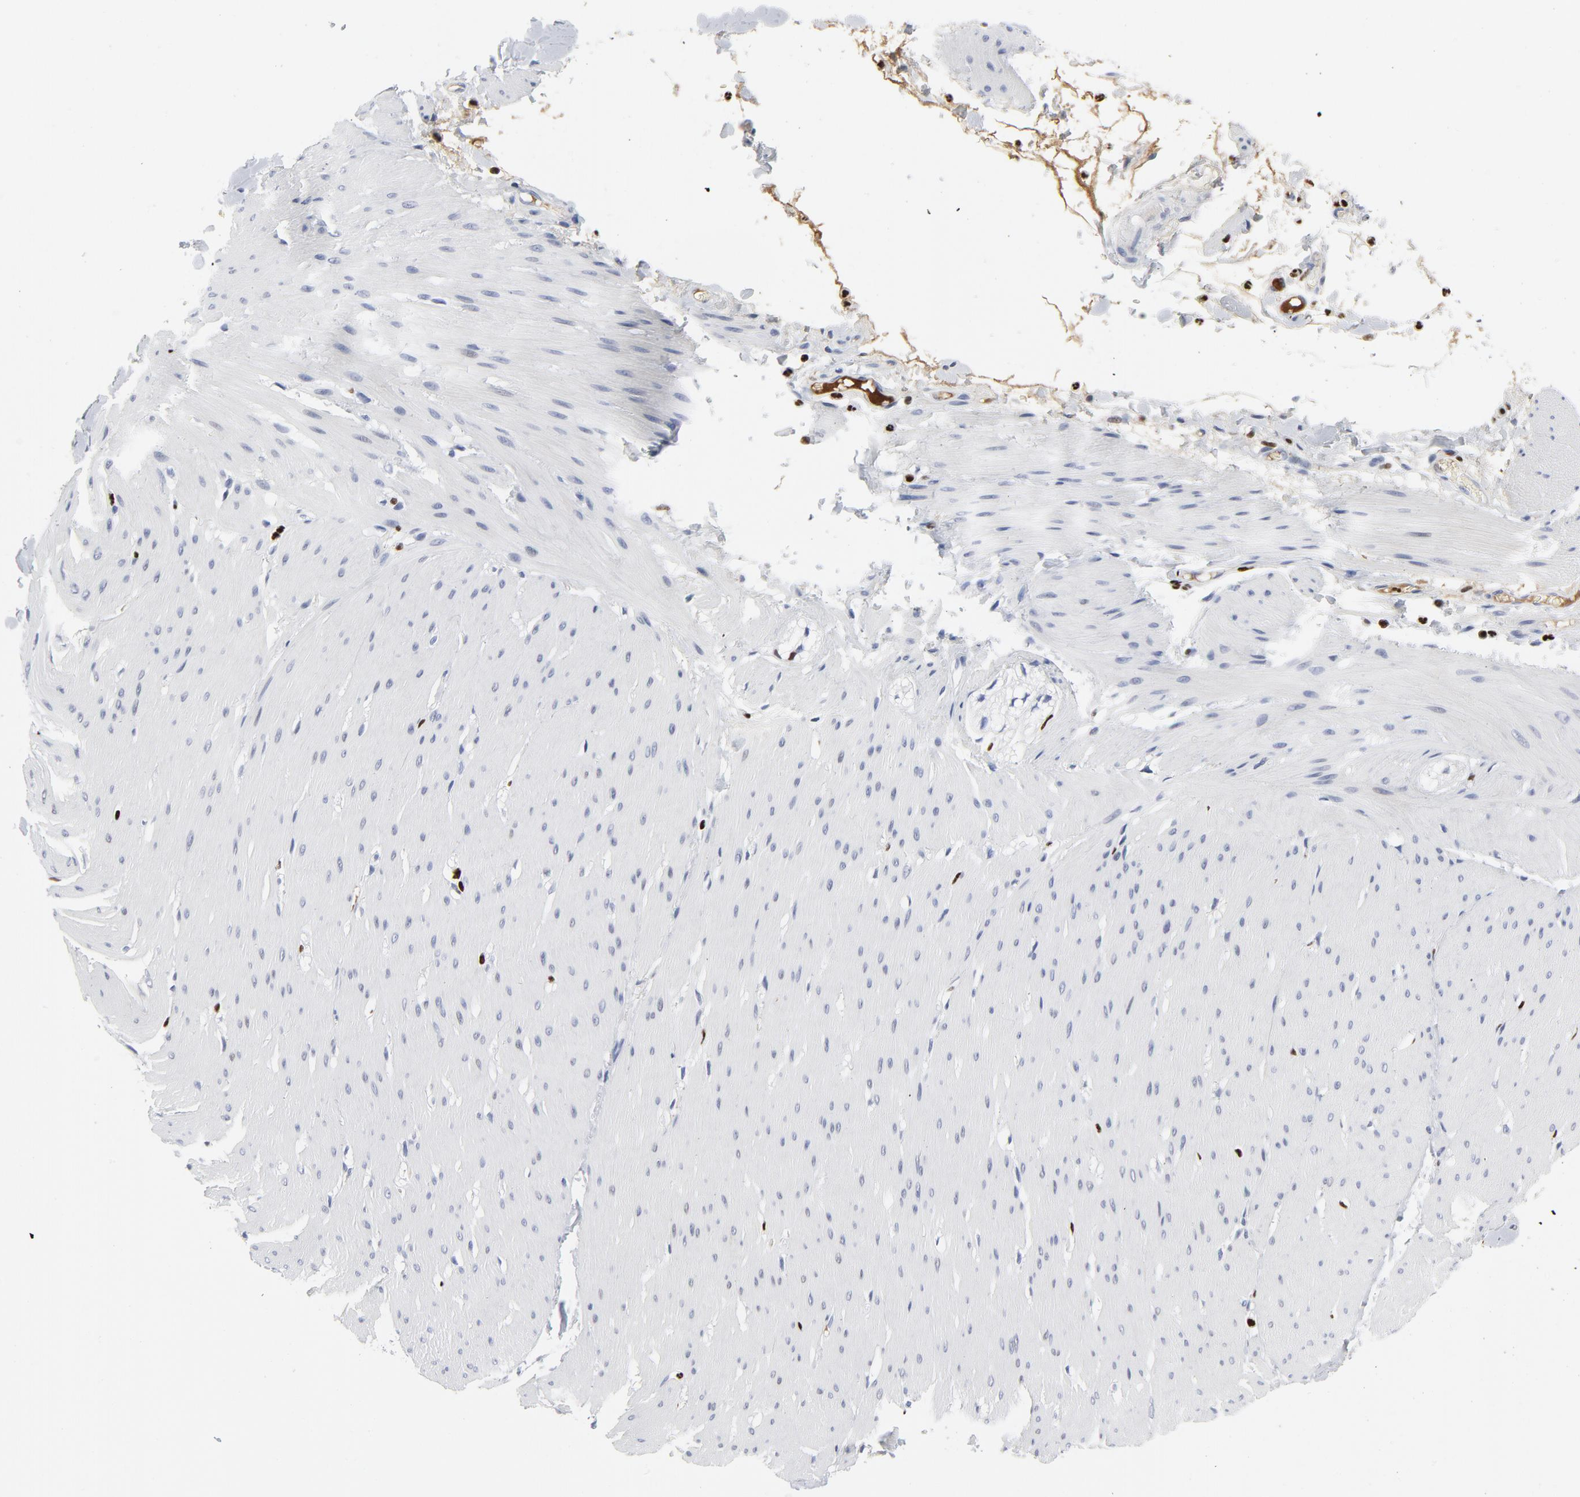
{"staining": {"intensity": "negative", "quantity": "none", "location": "none"}, "tissue": "smooth muscle", "cell_type": "Smooth muscle cells", "image_type": "normal", "snomed": [{"axis": "morphology", "description": "Normal tissue, NOS"}, {"axis": "topography", "description": "Smooth muscle"}, {"axis": "topography", "description": "Colon"}], "caption": "The image displays no significant staining in smooth muscle cells of smooth muscle. (DAB IHC, high magnification).", "gene": "SMARCC2", "patient": {"sex": "male", "age": 67}}